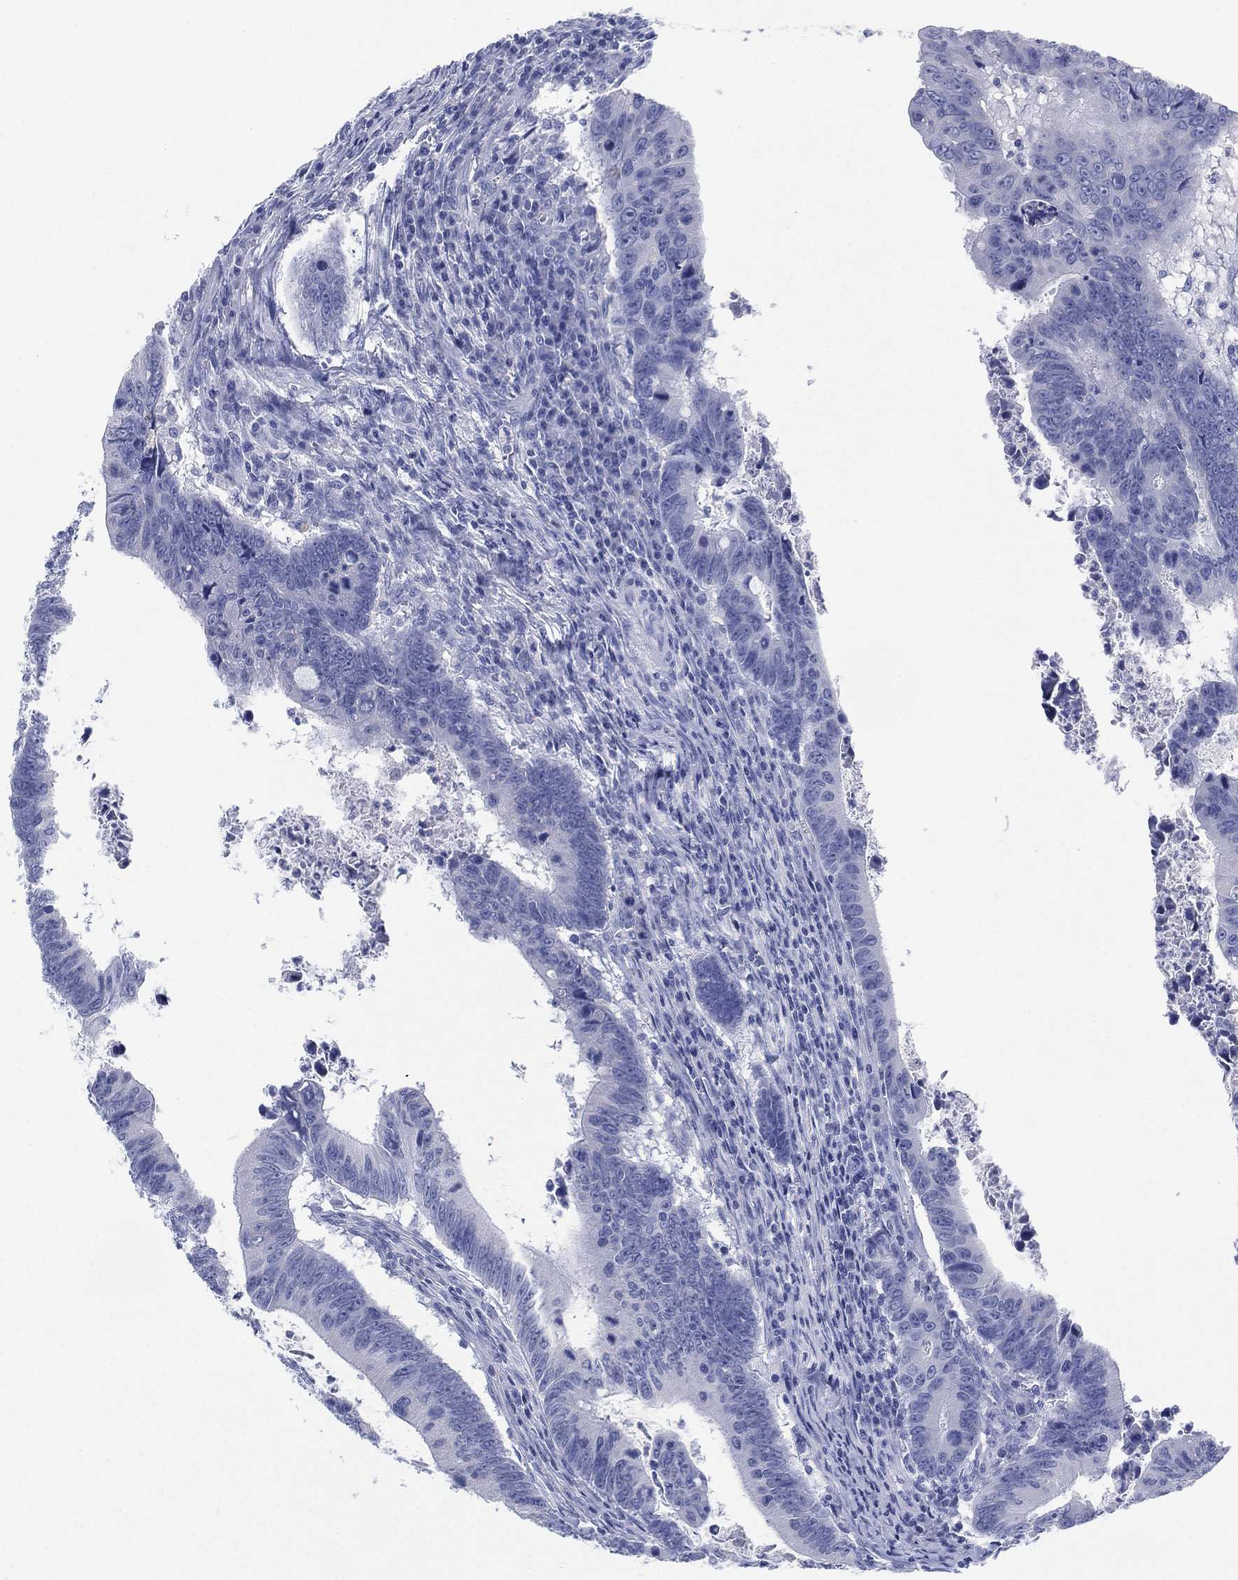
{"staining": {"intensity": "negative", "quantity": "none", "location": "none"}, "tissue": "colorectal cancer", "cell_type": "Tumor cells", "image_type": "cancer", "snomed": [{"axis": "morphology", "description": "Adenocarcinoma, NOS"}, {"axis": "topography", "description": "Colon"}], "caption": "IHC image of colorectal cancer stained for a protein (brown), which exhibits no positivity in tumor cells.", "gene": "SLC9C2", "patient": {"sex": "female", "age": 87}}